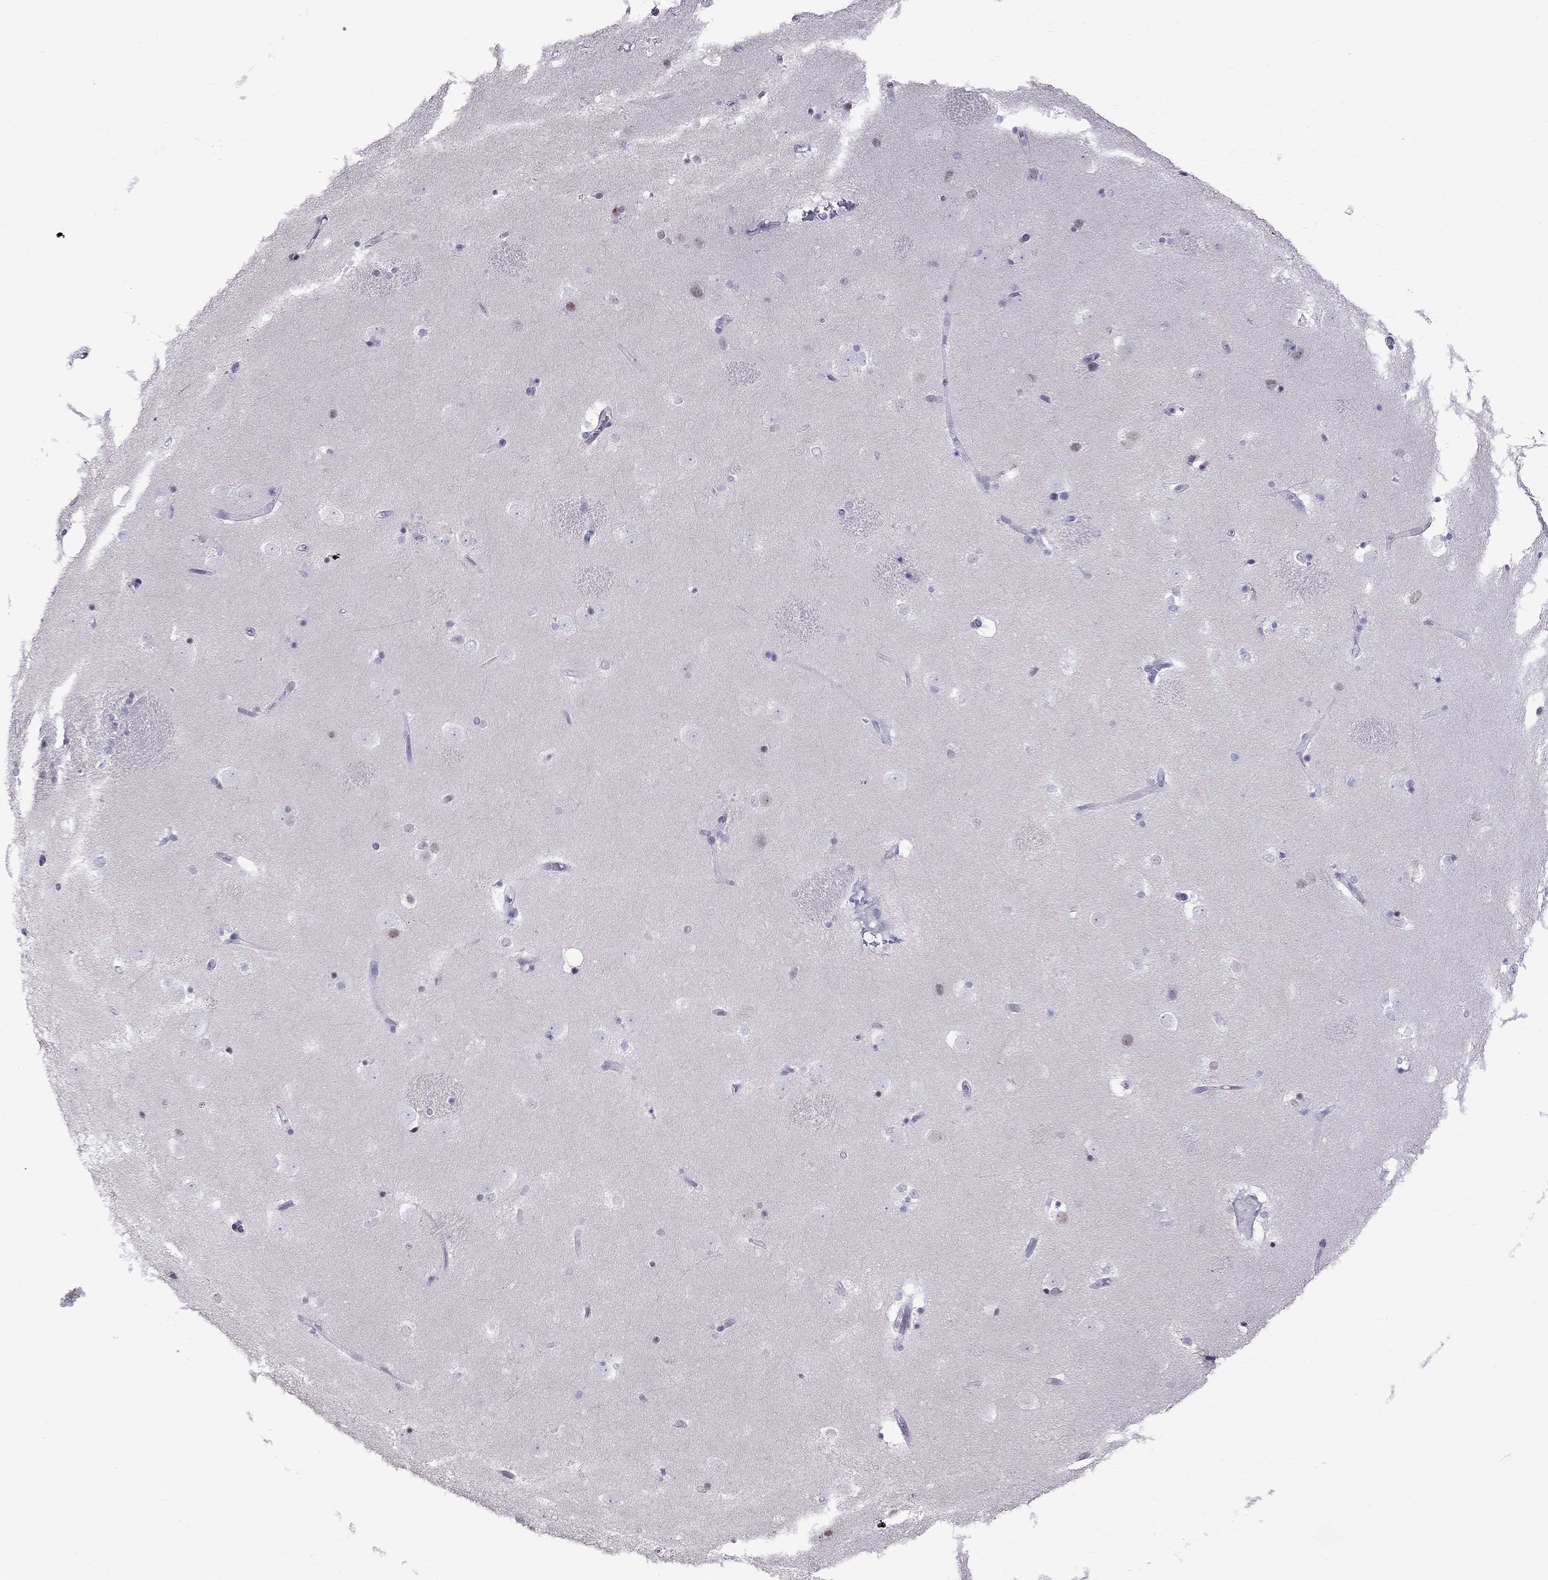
{"staining": {"intensity": "negative", "quantity": "none", "location": "none"}, "tissue": "caudate", "cell_type": "Glial cells", "image_type": "normal", "snomed": [{"axis": "morphology", "description": "Normal tissue, NOS"}, {"axis": "topography", "description": "Lateral ventricle wall"}], "caption": "This is an immunohistochemistry photomicrograph of unremarkable human caudate. There is no staining in glial cells.", "gene": "MUC15", "patient": {"sex": "male", "age": 51}}